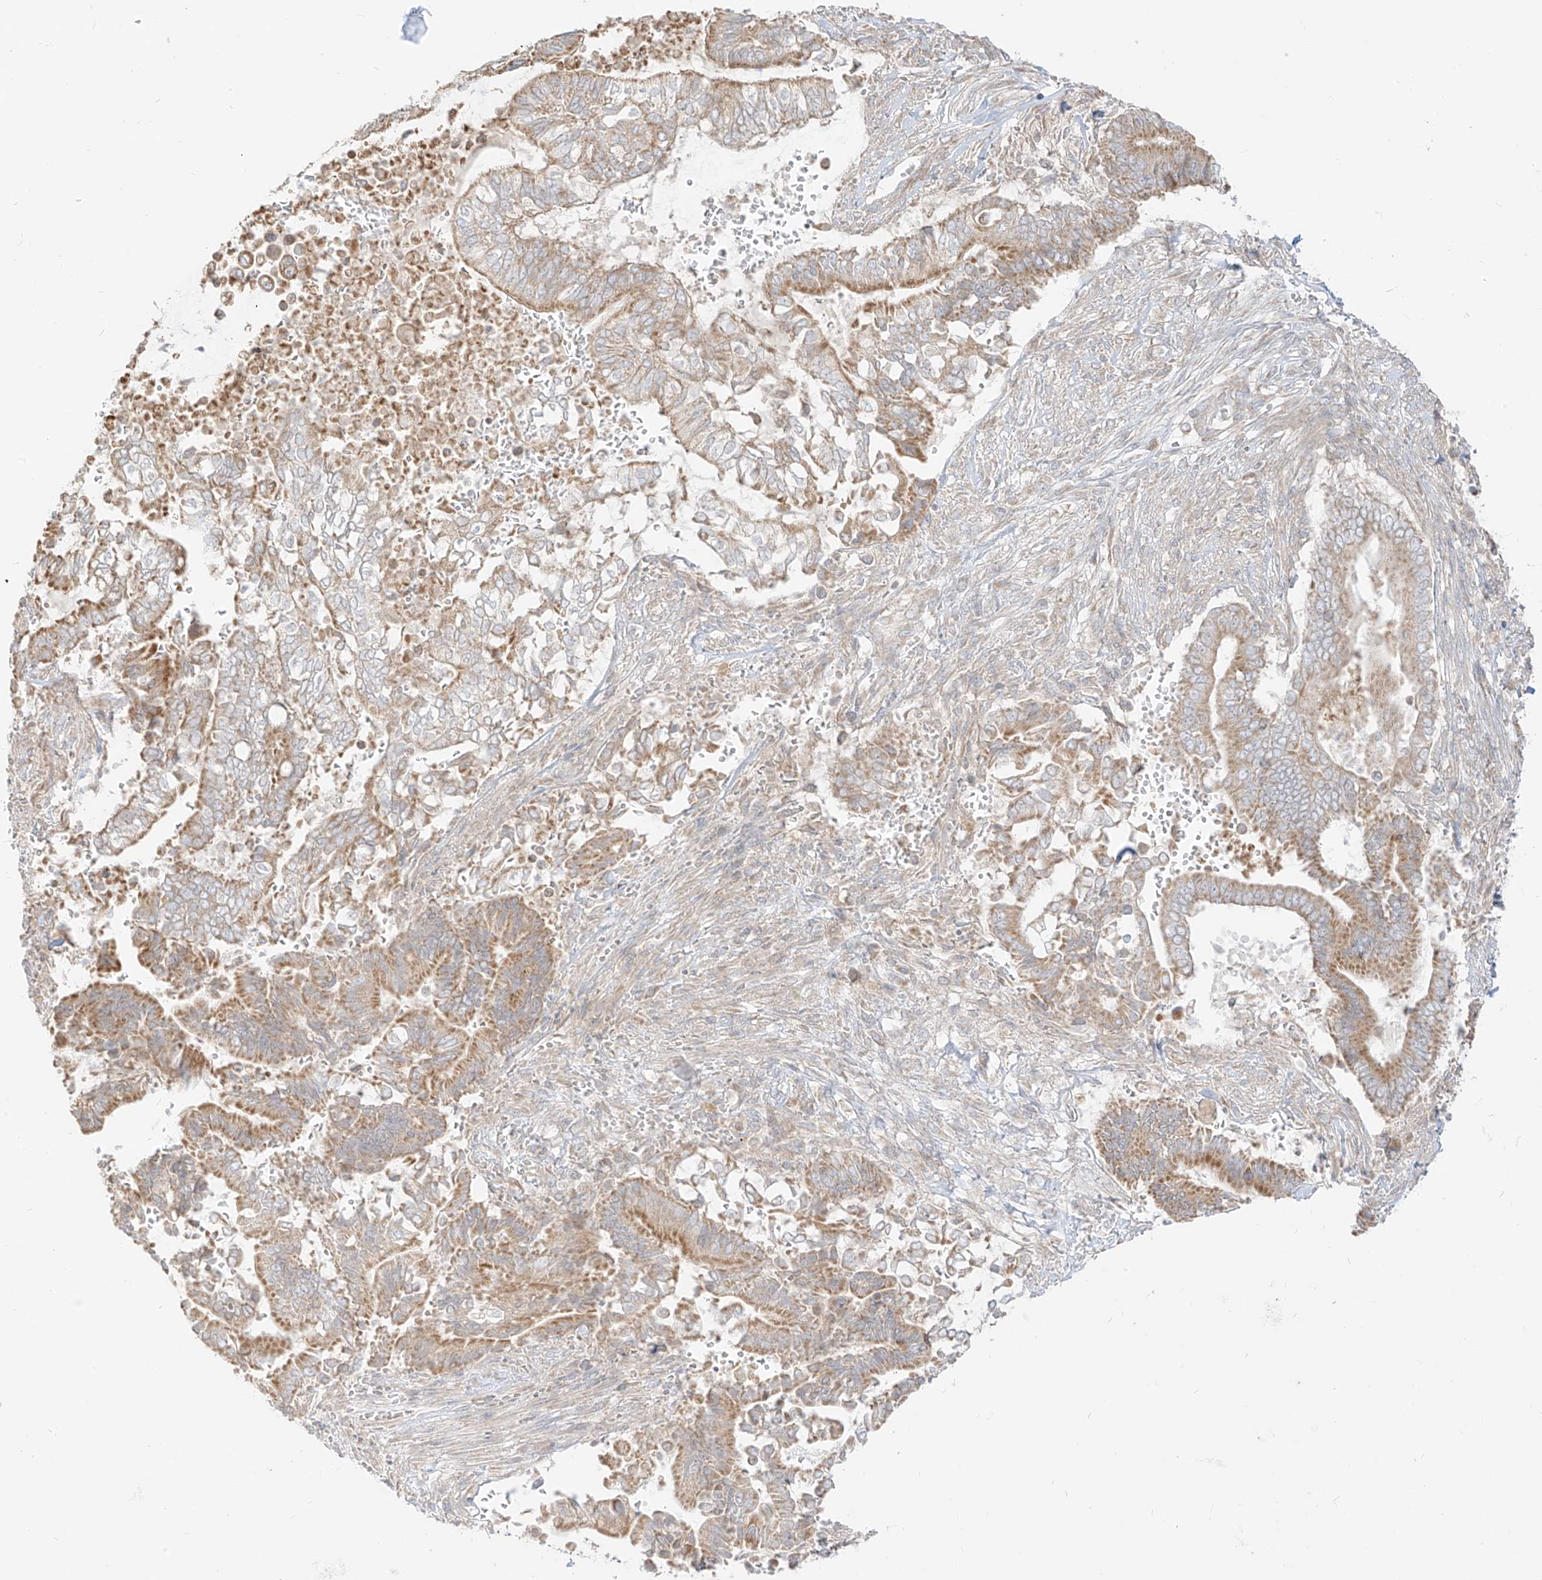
{"staining": {"intensity": "moderate", "quantity": ">75%", "location": "cytoplasmic/membranous"}, "tissue": "pancreatic cancer", "cell_type": "Tumor cells", "image_type": "cancer", "snomed": [{"axis": "morphology", "description": "Adenocarcinoma, NOS"}, {"axis": "topography", "description": "Pancreas"}], "caption": "A brown stain labels moderate cytoplasmic/membranous staining of a protein in pancreatic cancer tumor cells.", "gene": "ZIM3", "patient": {"sex": "male", "age": 68}}